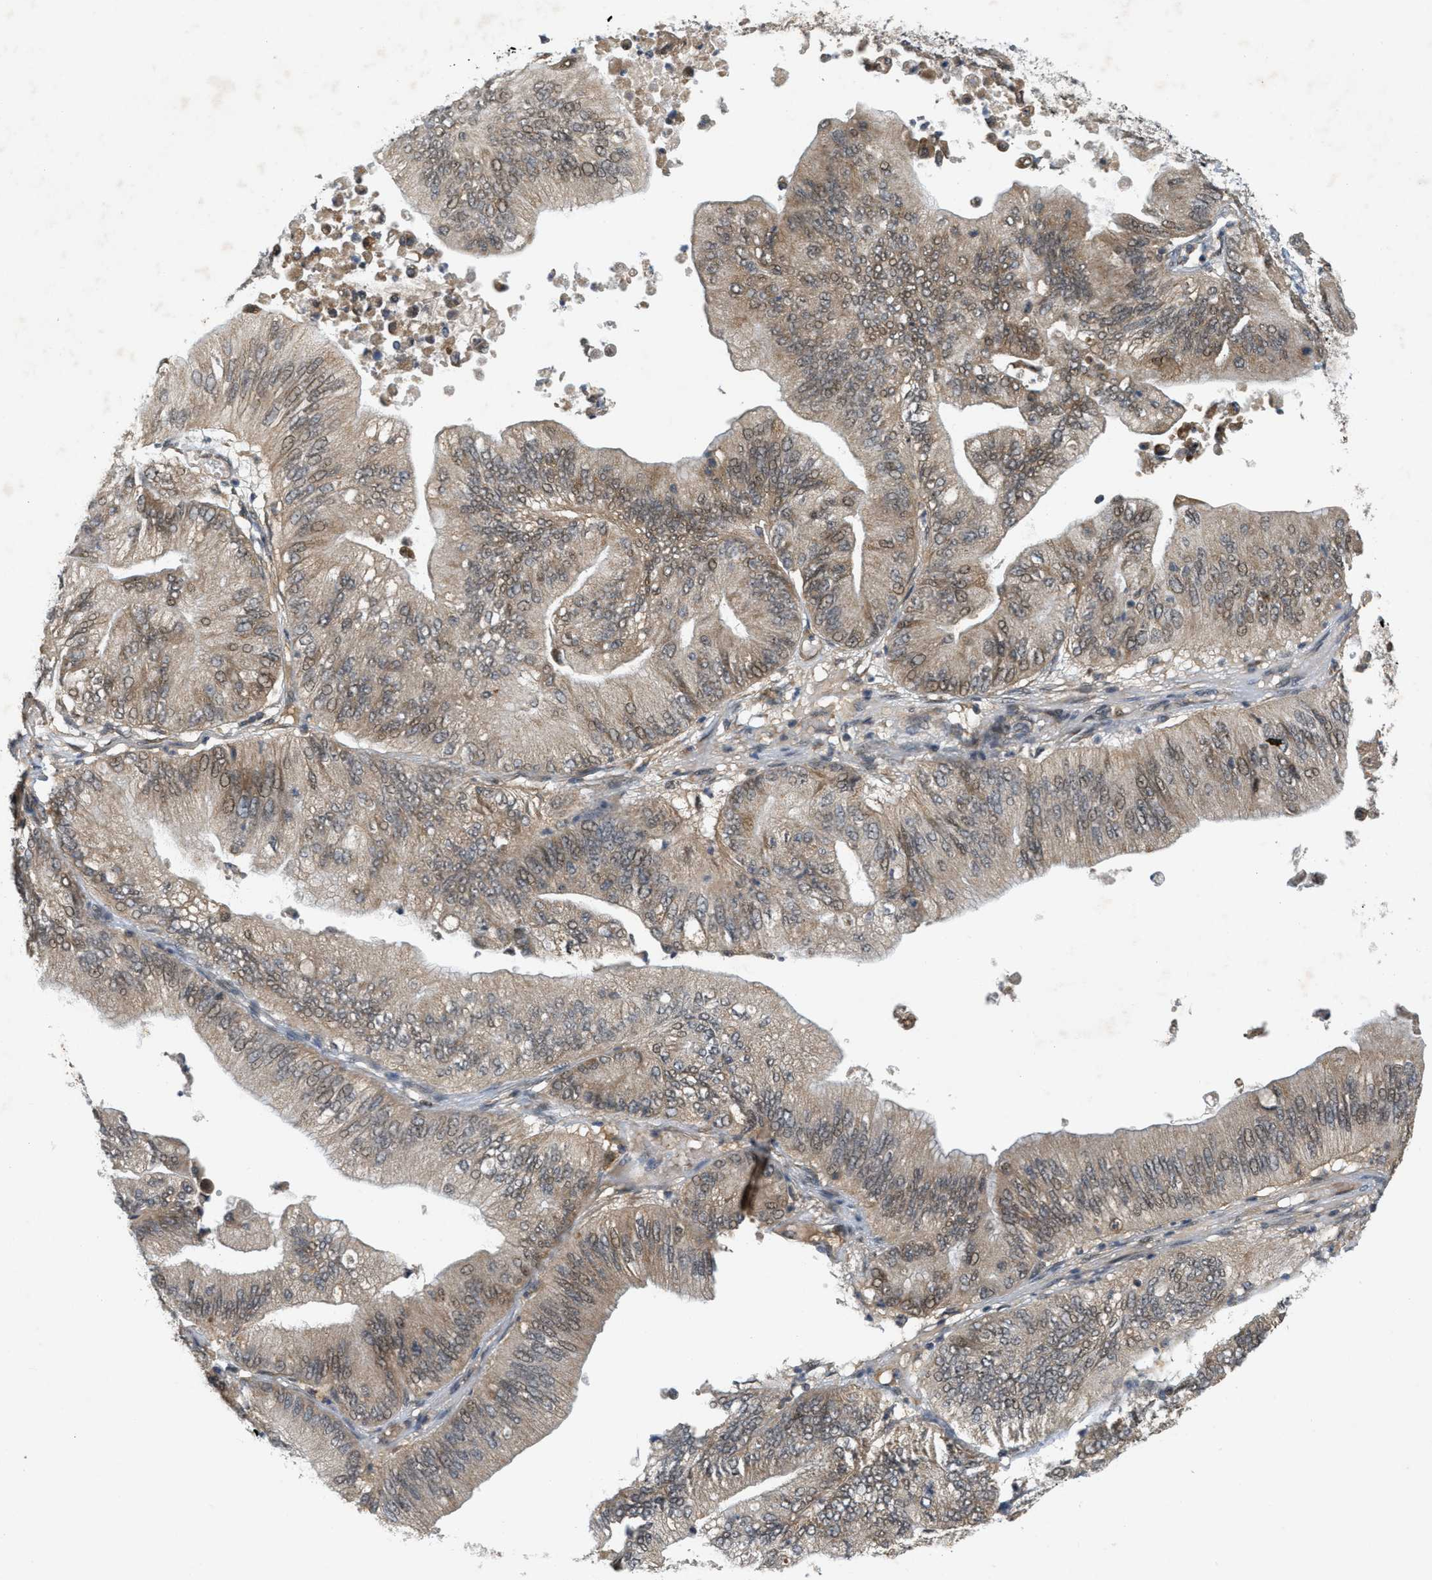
{"staining": {"intensity": "moderate", "quantity": "25%-75%", "location": "cytoplasmic/membranous,nuclear"}, "tissue": "ovarian cancer", "cell_type": "Tumor cells", "image_type": "cancer", "snomed": [{"axis": "morphology", "description": "Cystadenocarcinoma, mucinous, NOS"}, {"axis": "topography", "description": "Ovary"}], "caption": "An immunohistochemistry micrograph of neoplastic tissue is shown. Protein staining in brown shows moderate cytoplasmic/membranous and nuclear positivity in ovarian mucinous cystadenocarcinoma within tumor cells. Using DAB (3,3'-diaminobenzidine) (brown) and hematoxylin (blue) stains, captured at high magnification using brightfield microscopy.", "gene": "PRKD1", "patient": {"sex": "female", "age": 61}}